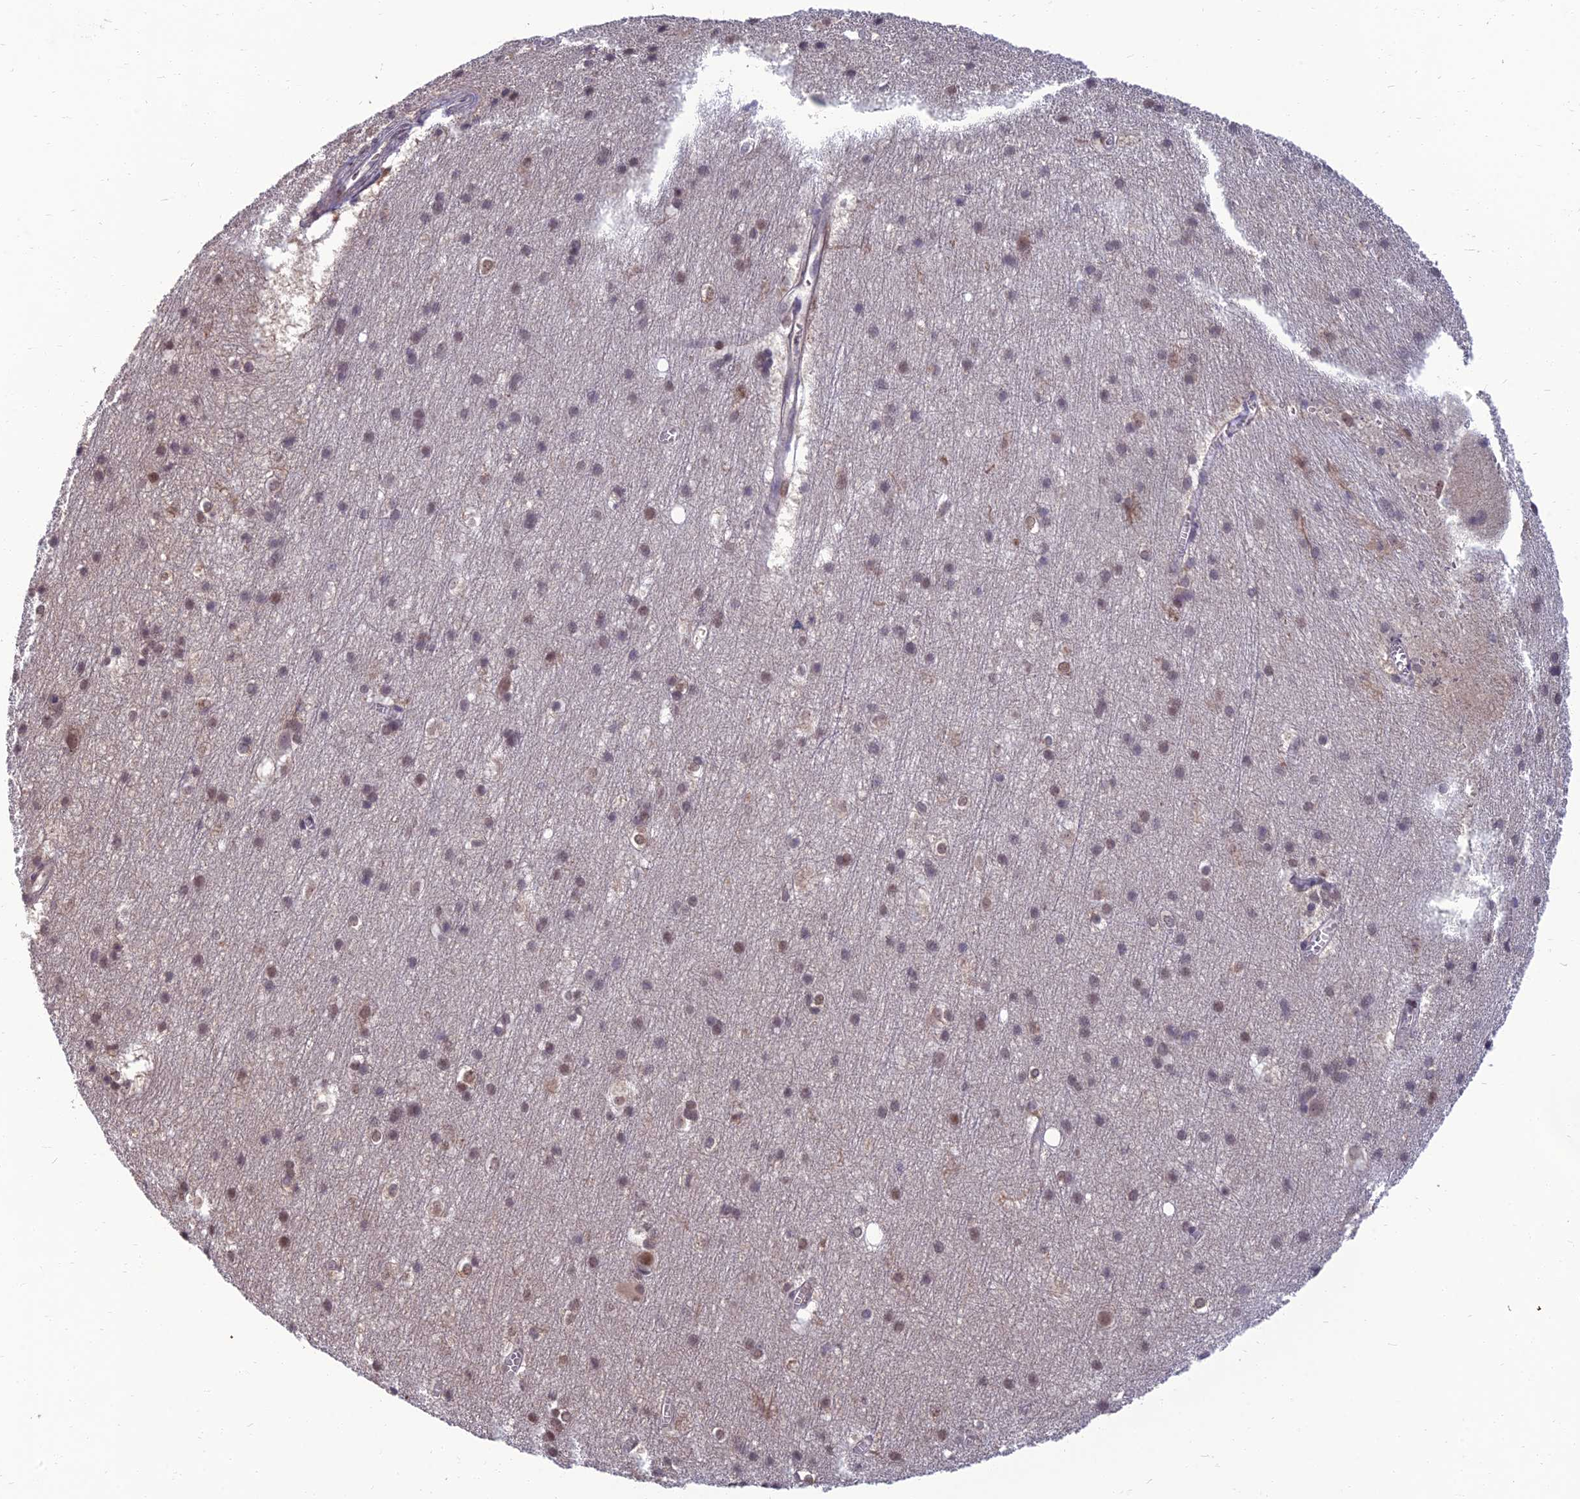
{"staining": {"intensity": "negative", "quantity": "none", "location": "none"}, "tissue": "cerebral cortex", "cell_type": "Endothelial cells", "image_type": "normal", "snomed": [{"axis": "morphology", "description": "Normal tissue, NOS"}, {"axis": "topography", "description": "Cerebral cortex"}], "caption": "The image exhibits no significant staining in endothelial cells of cerebral cortex. Nuclei are stained in blue.", "gene": "NR4A3", "patient": {"sex": "male", "age": 54}}